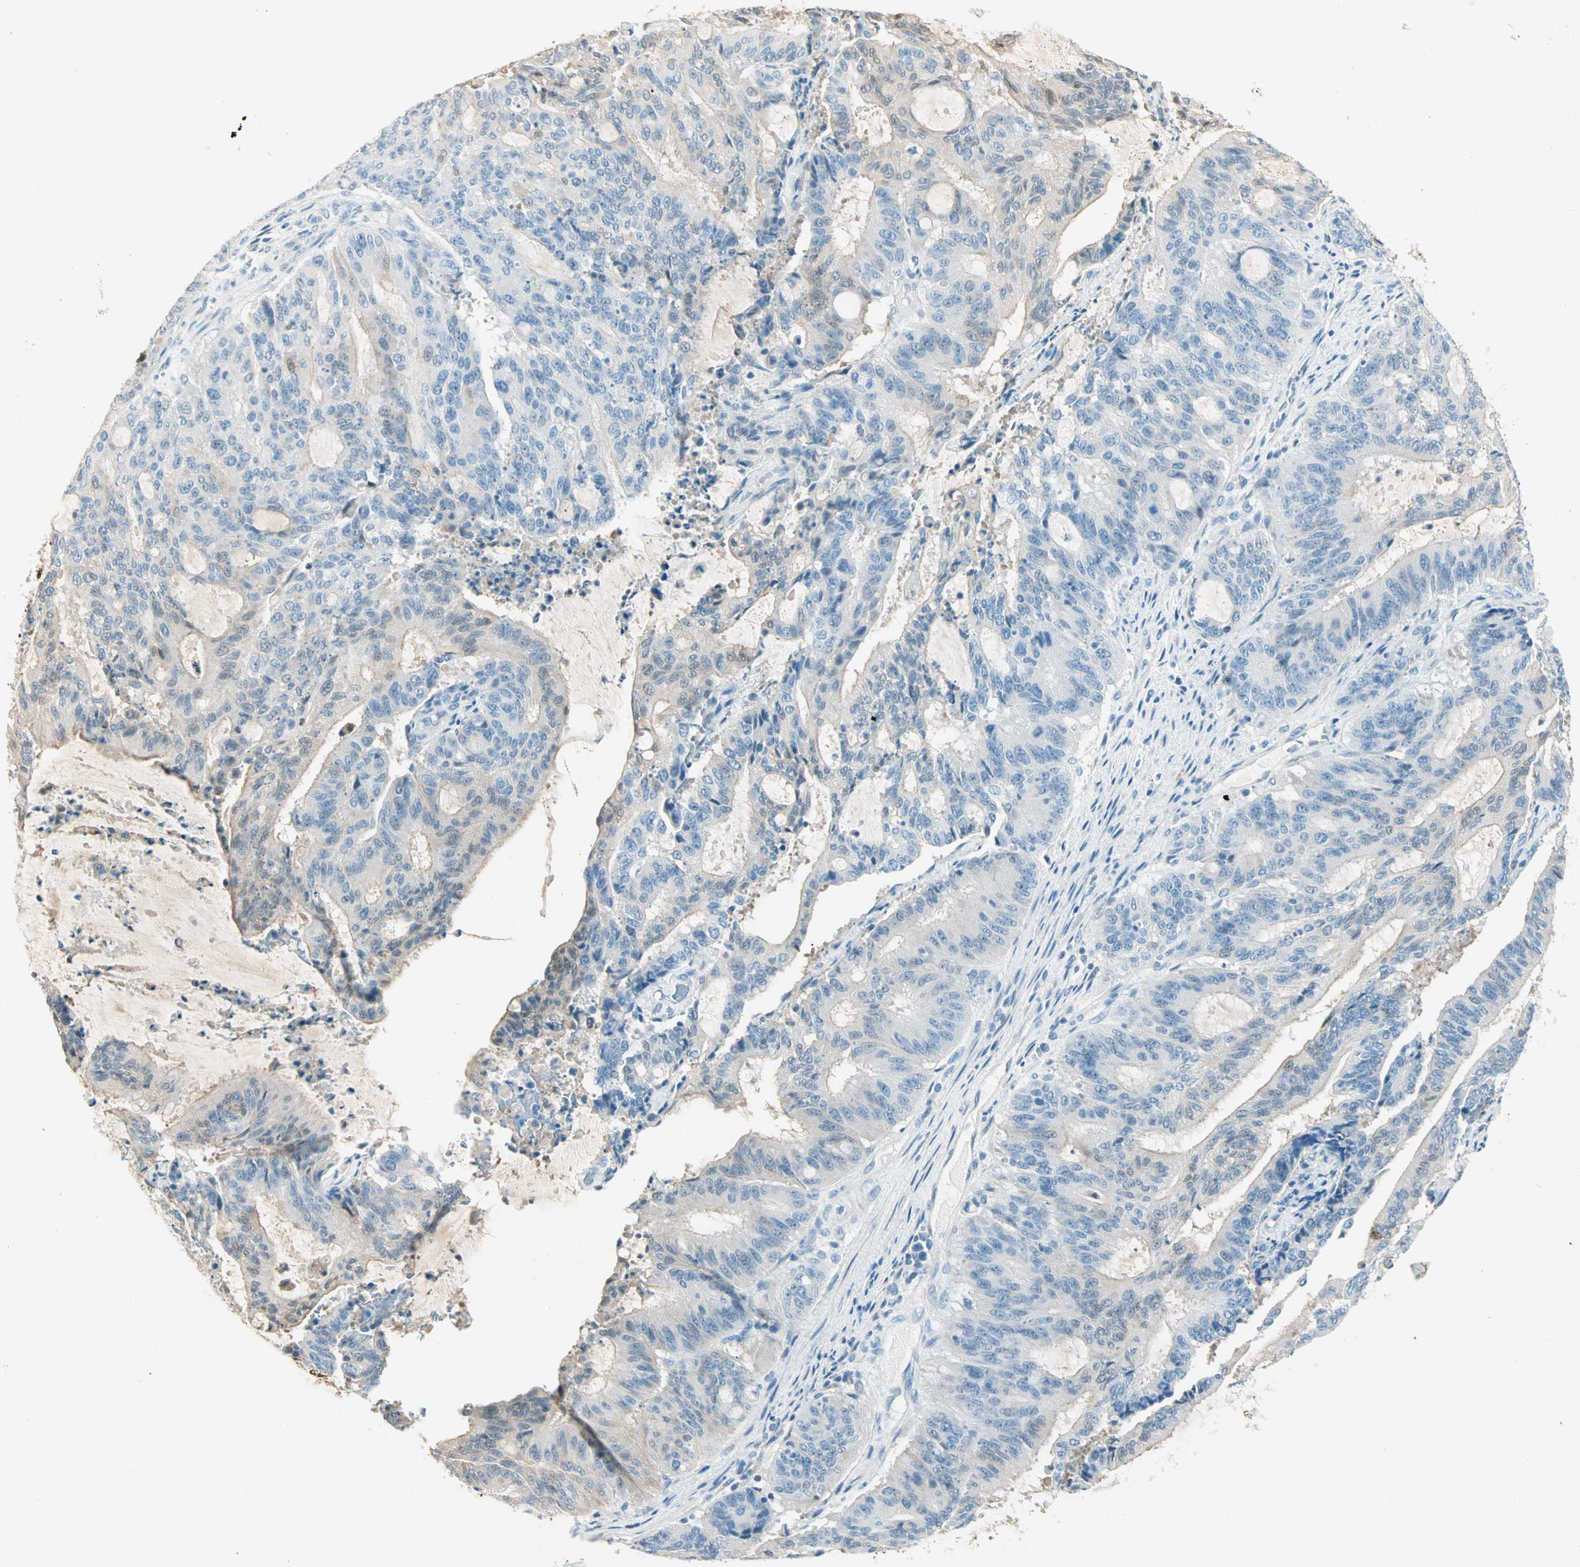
{"staining": {"intensity": "weak", "quantity": "25%-75%", "location": "cytoplasmic/membranous"}, "tissue": "liver cancer", "cell_type": "Tumor cells", "image_type": "cancer", "snomed": [{"axis": "morphology", "description": "Cholangiocarcinoma"}, {"axis": "topography", "description": "Liver"}], "caption": "Immunohistochemical staining of human cholangiocarcinoma (liver) shows low levels of weak cytoplasmic/membranous protein staining in about 25%-75% of tumor cells.", "gene": "S100A1", "patient": {"sex": "female", "age": 73}}